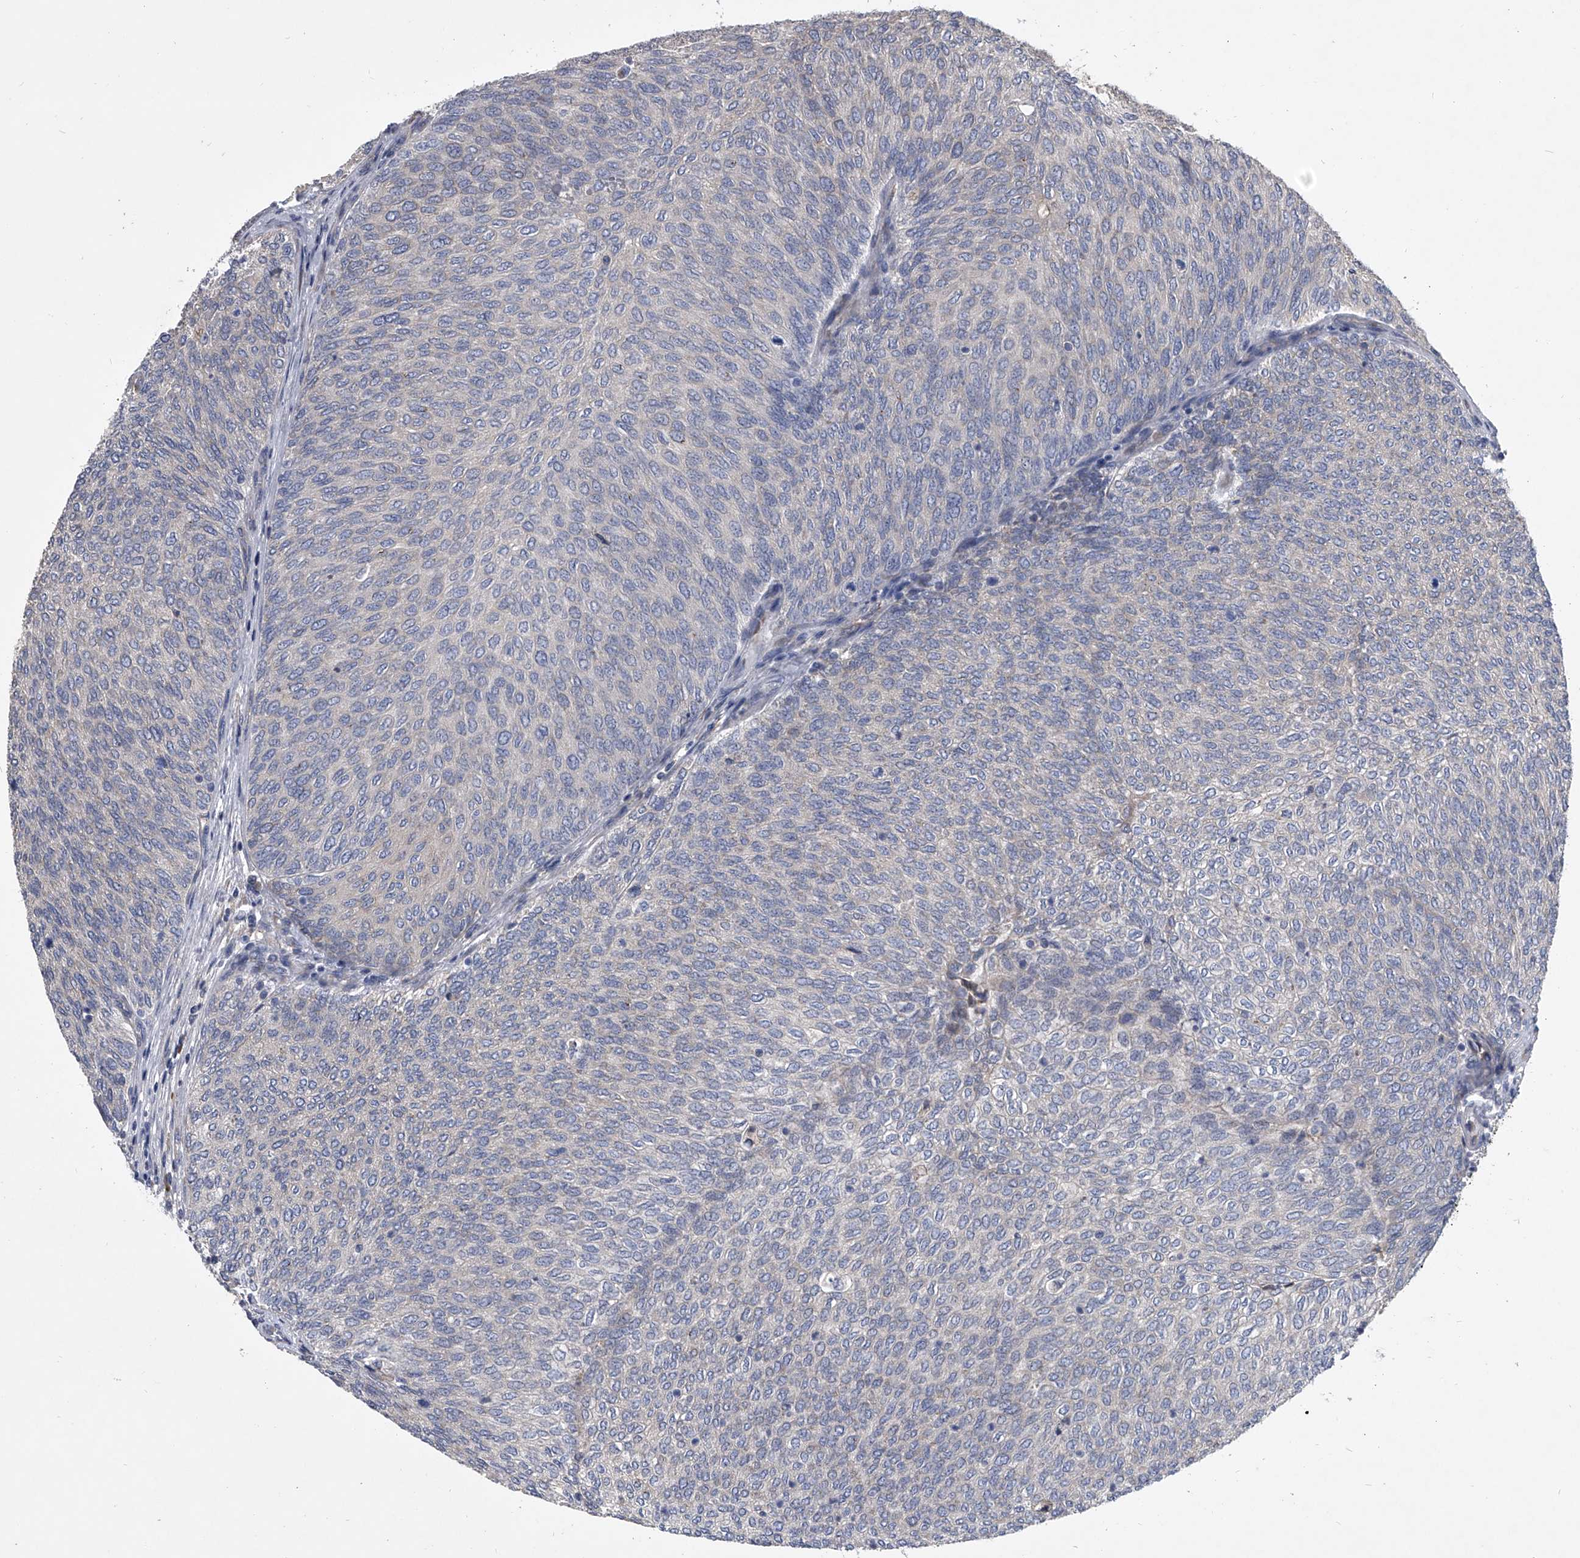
{"staining": {"intensity": "negative", "quantity": "none", "location": "none"}, "tissue": "urothelial cancer", "cell_type": "Tumor cells", "image_type": "cancer", "snomed": [{"axis": "morphology", "description": "Urothelial carcinoma, Low grade"}, {"axis": "topography", "description": "Urinary bladder"}], "caption": "High magnification brightfield microscopy of urothelial cancer stained with DAB (brown) and counterstained with hematoxylin (blue): tumor cells show no significant expression. (DAB IHC with hematoxylin counter stain).", "gene": "CCR4", "patient": {"sex": "female", "age": 79}}